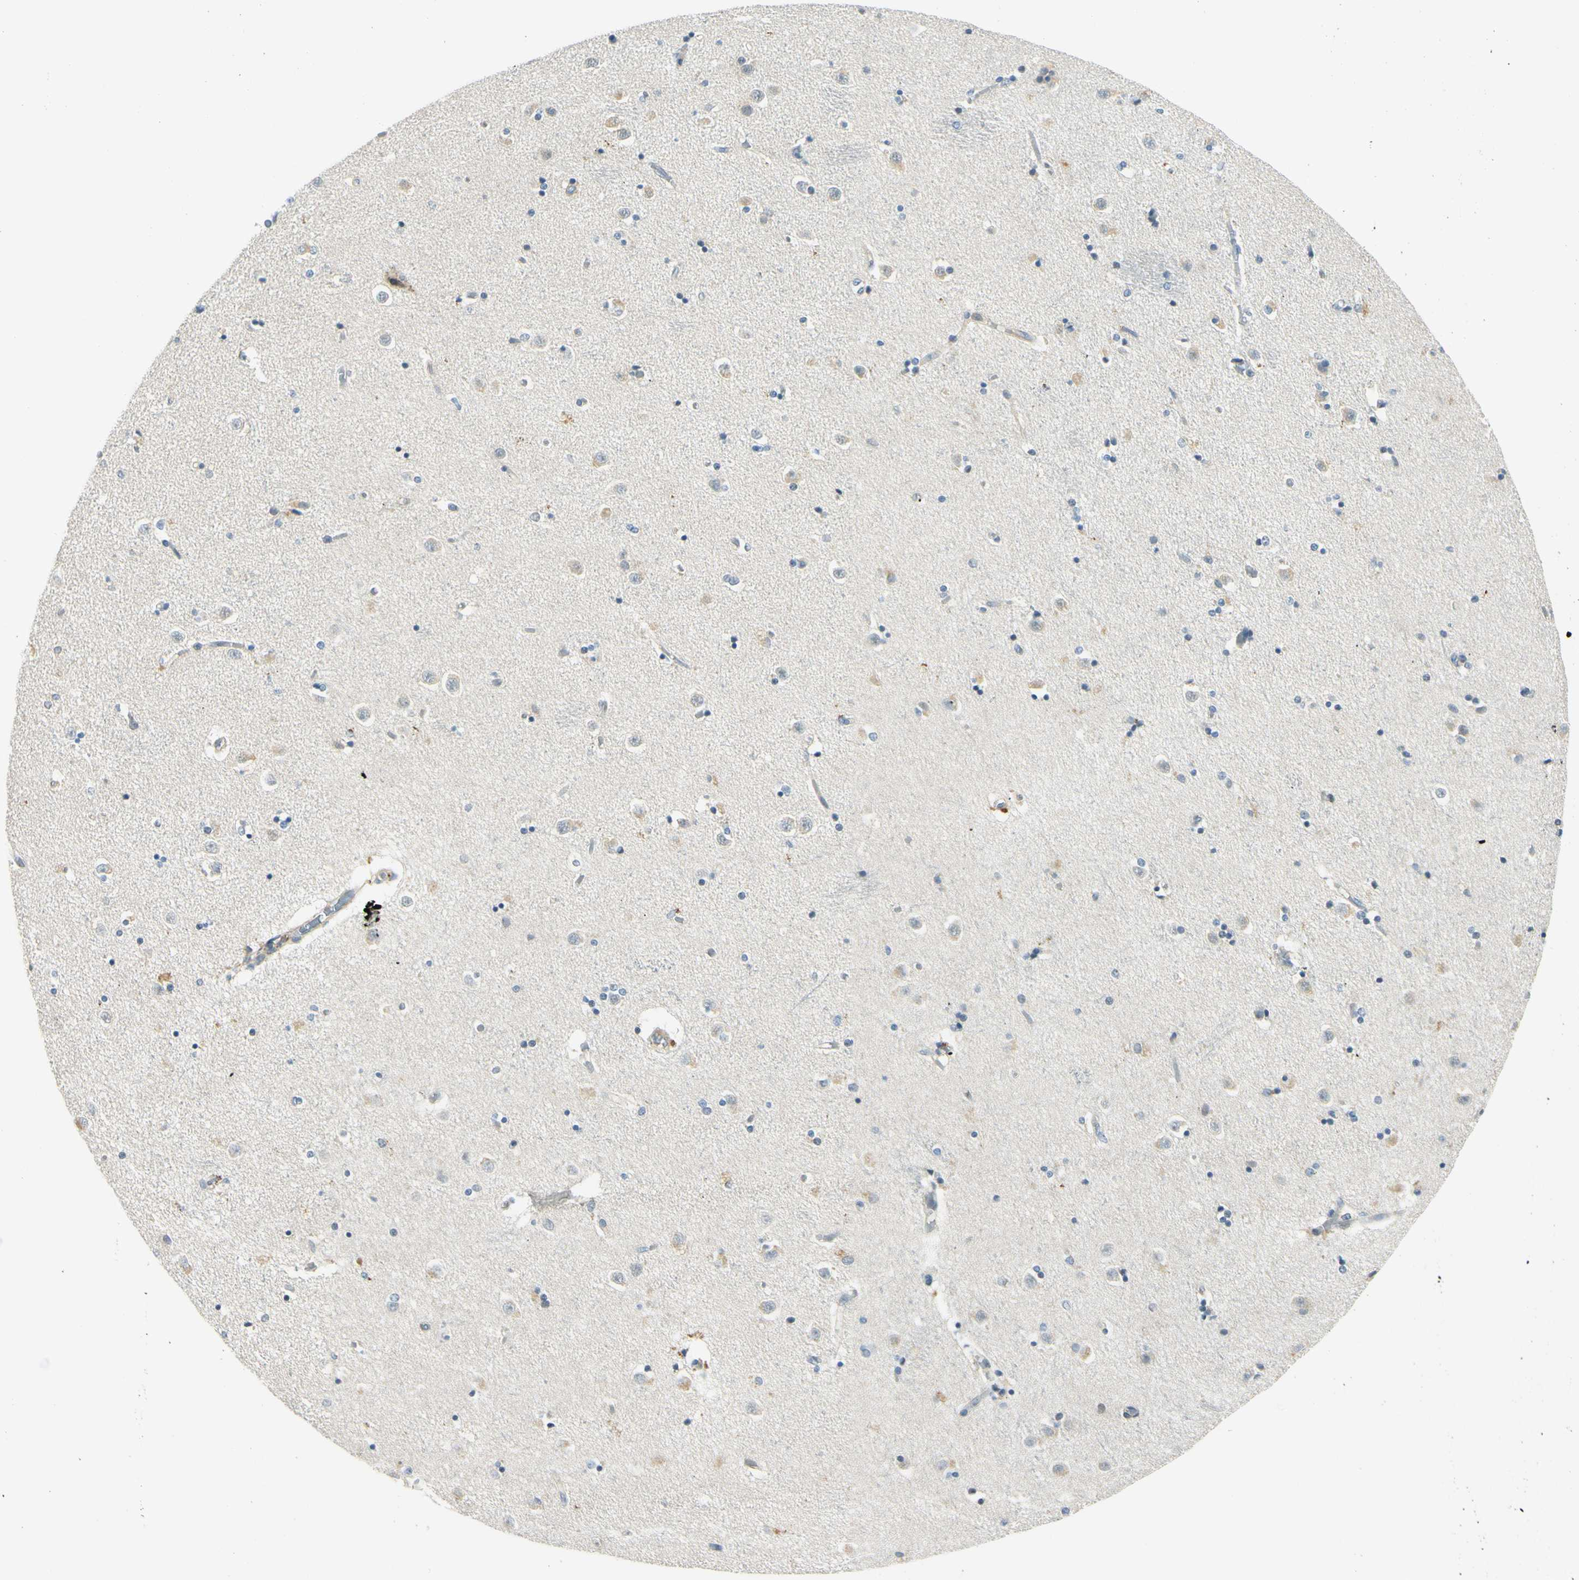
{"staining": {"intensity": "negative", "quantity": "none", "location": "none"}, "tissue": "caudate", "cell_type": "Glial cells", "image_type": "normal", "snomed": [{"axis": "morphology", "description": "Normal tissue, NOS"}, {"axis": "topography", "description": "Lateral ventricle wall"}], "caption": "Immunohistochemistry (IHC) histopathology image of unremarkable caudate: human caudate stained with DAB (3,3'-diaminobenzidine) shows no significant protein positivity in glial cells.", "gene": "LAMA3", "patient": {"sex": "female", "age": 54}}